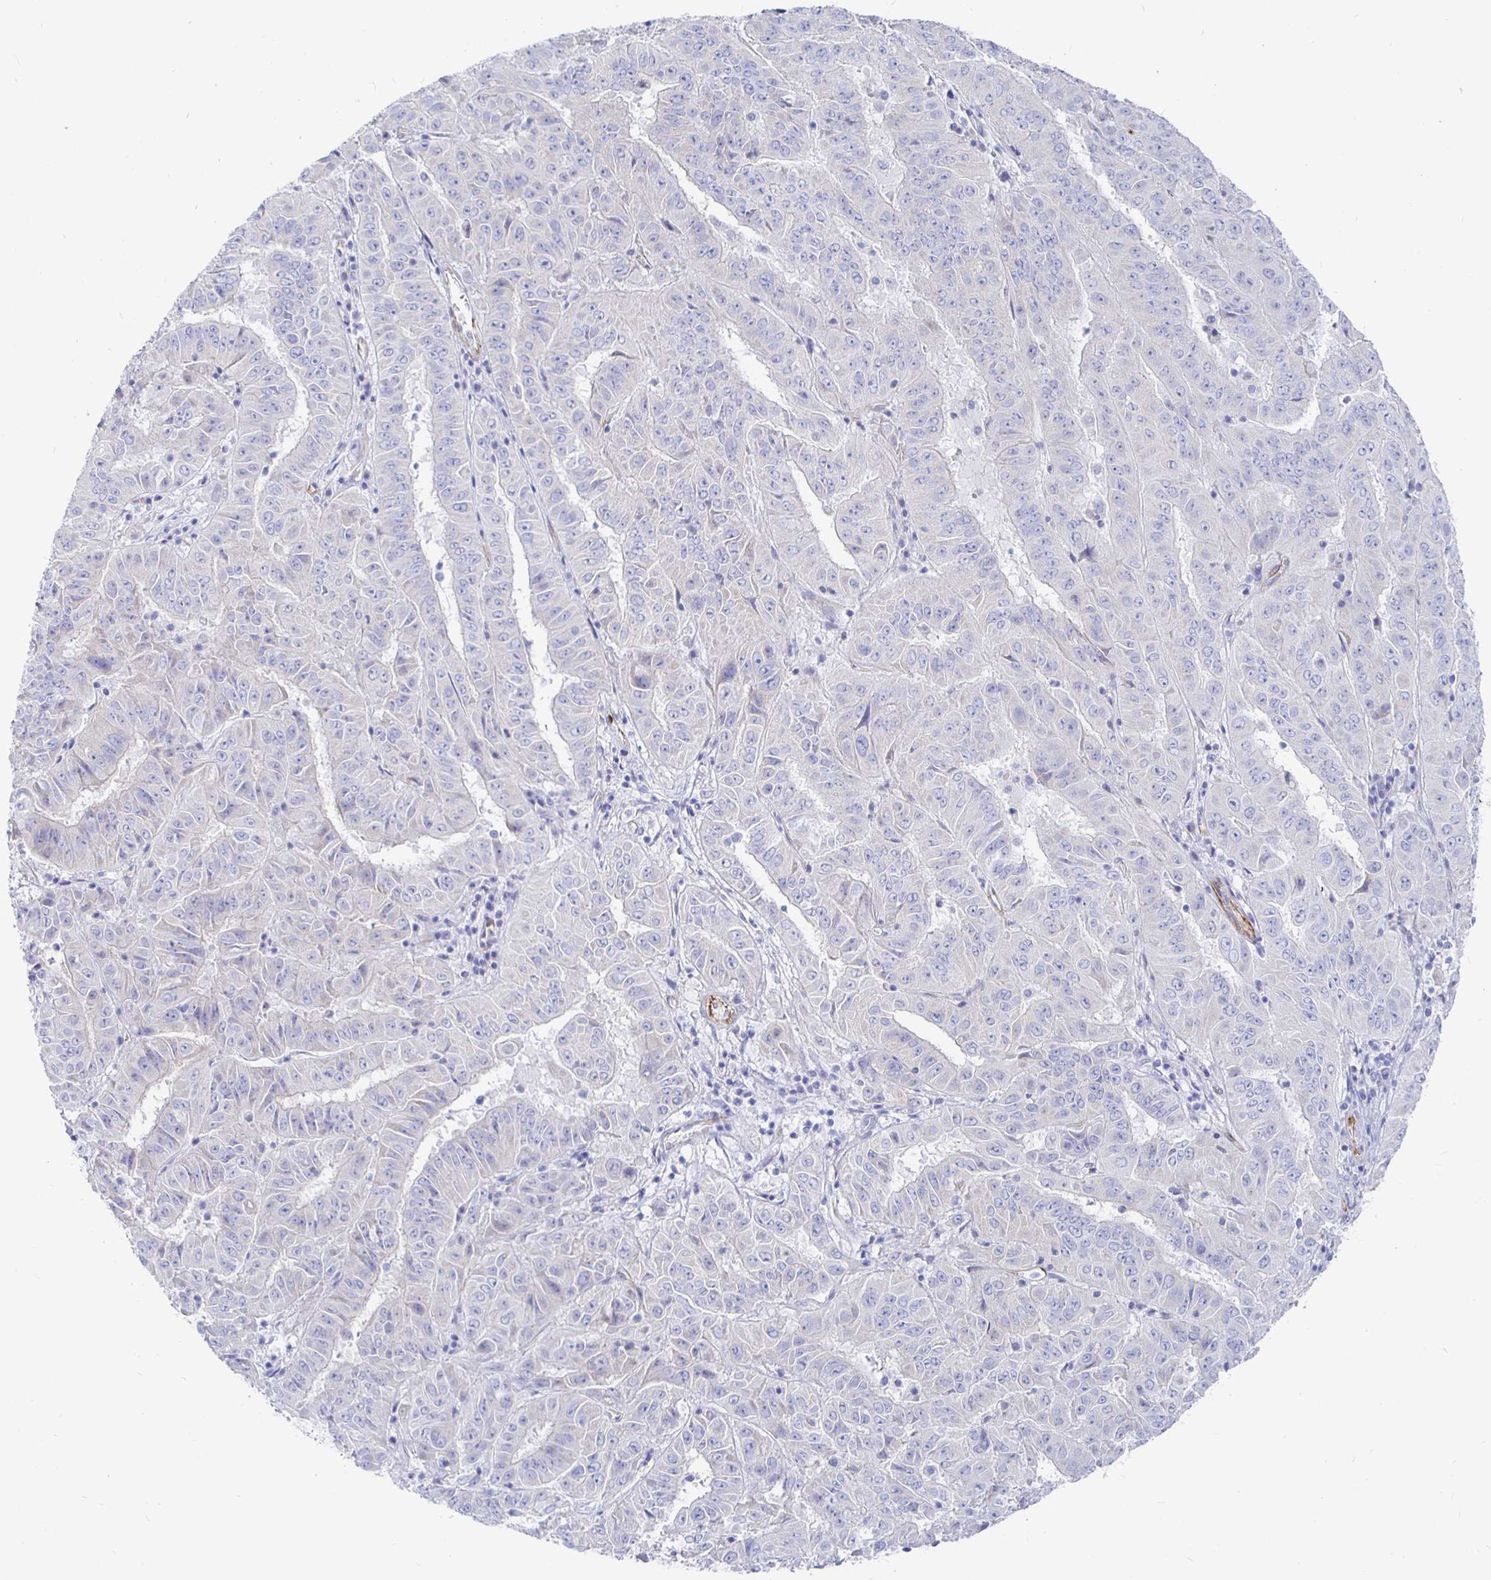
{"staining": {"intensity": "negative", "quantity": "none", "location": "none"}, "tissue": "pancreatic cancer", "cell_type": "Tumor cells", "image_type": "cancer", "snomed": [{"axis": "morphology", "description": "Adenocarcinoma, NOS"}, {"axis": "topography", "description": "Pancreas"}], "caption": "Histopathology image shows no protein positivity in tumor cells of pancreatic adenocarcinoma tissue. Nuclei are stained in blue.", "gene": "COX16", "patient": {"sex": "male", "age": 63}}